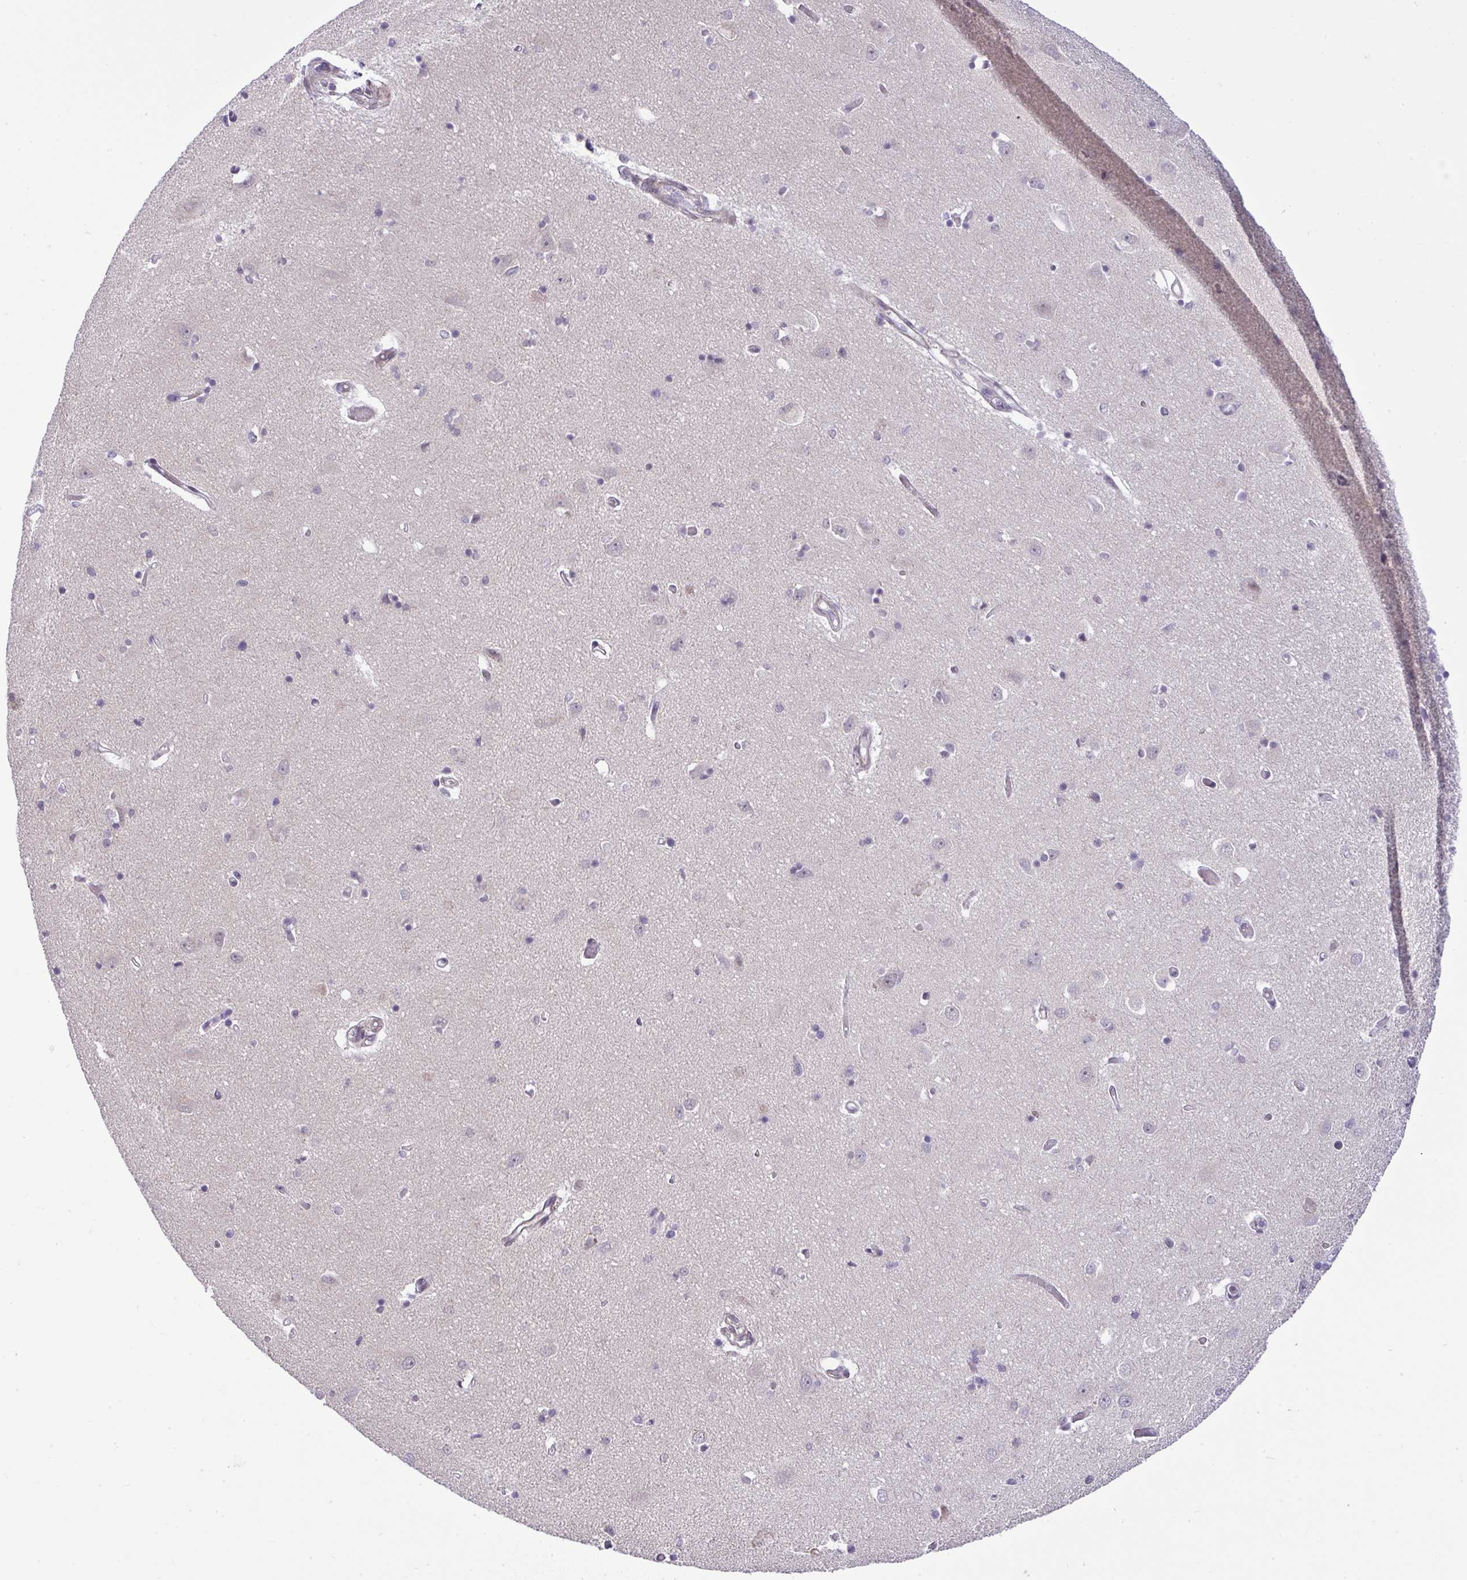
{"staining": {"intensity": "negative", "quantity": "none", "location": "none"}, "tissue": "caudate", "cell_type": "Glial cells", "image_type": "normal", "snomed": [{"axis": "morphology", "description": "Normal tissue, NOS"}, {"axis": "topography", "description": "Lateral ventricle wall"}, {"axis": "topography", "description": "Hippocampus"}], "caption": "The immunohistochemistry (IHC) micrograph has no significant expression in glial cells of caudate. Nuclei are stained in blue.", "gene": "DZIP1", "patient": {"sex": "female", "age": 63}}